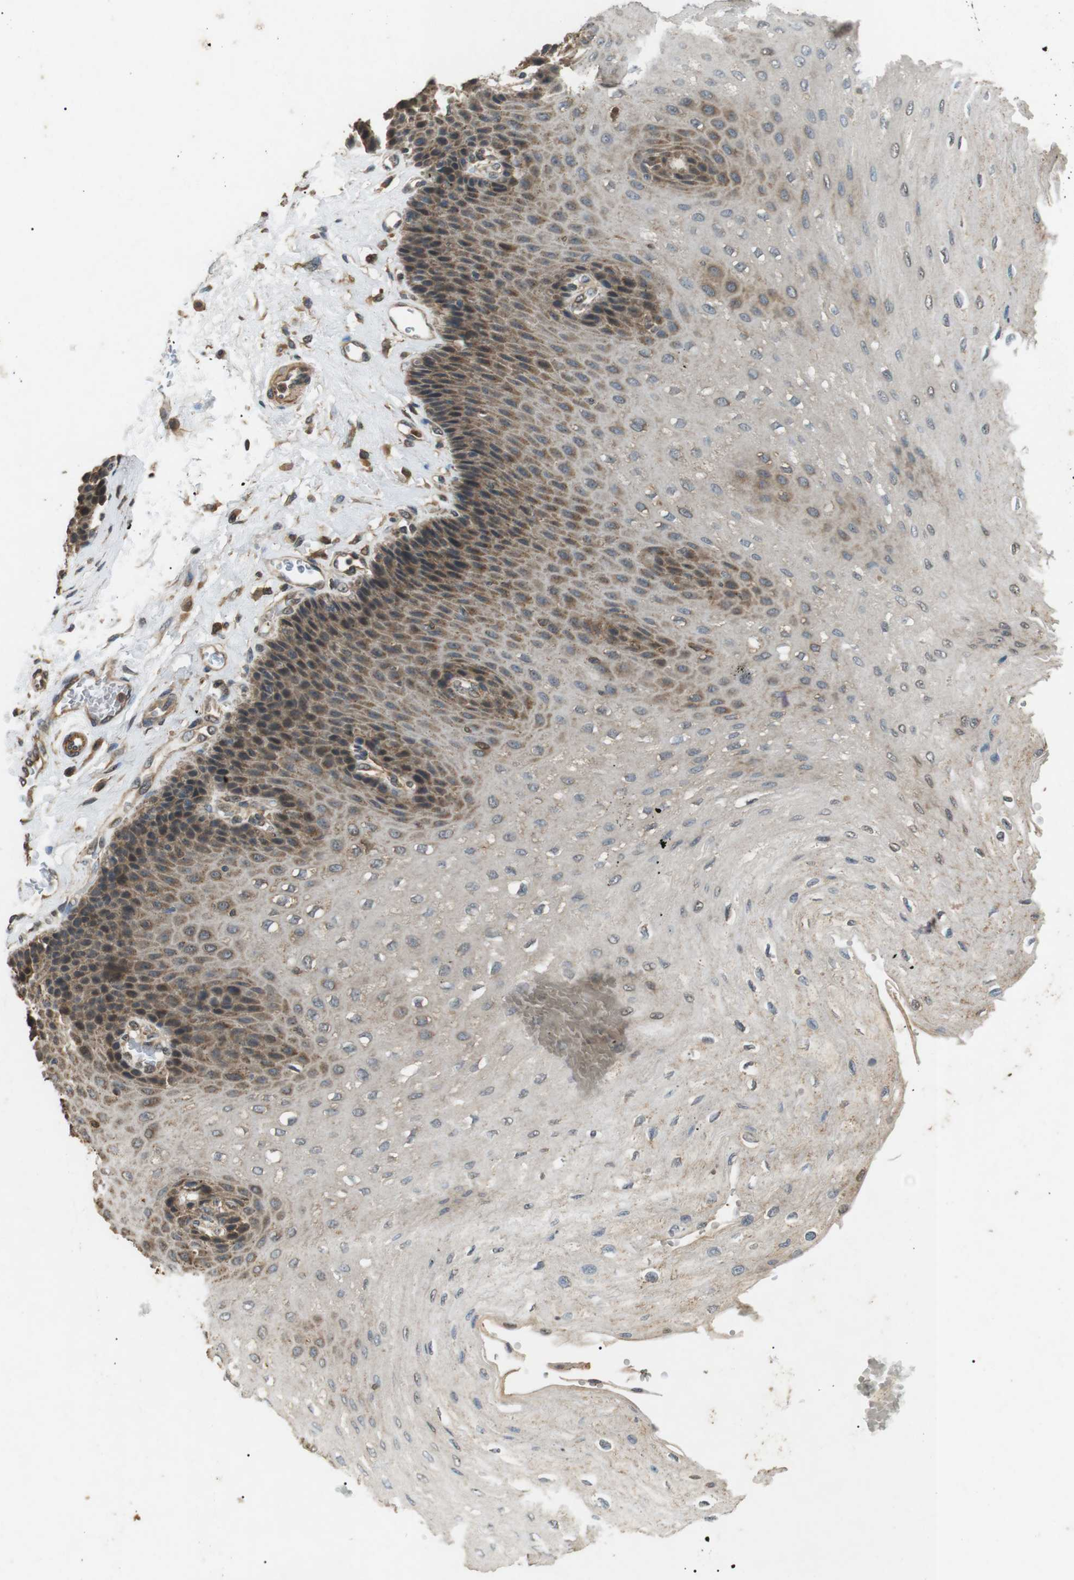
{"staining": {"intensity": "moderate", "quantity": "25%-75%", "location": "cytoplasmic/membranous"}, "tissue": "esophagus", "cell_type": "Squamous epithelial cells", "image_type": "normal", "snomed": [{"axis": "morphology", "description": "Normal tissue, NOS"}, {"axis": "topography", "description": "Esophagus"}], "caption": "Esophagus stained with IHC displays moderate cytoplasmic/membranous positivity in about 25%-75% of squamous epithelial cells. (DAB IHC with brightfield microscopy, high magnification).", "gene": "TBC1D15", "patient": {"sex": "female", "age": 72}}